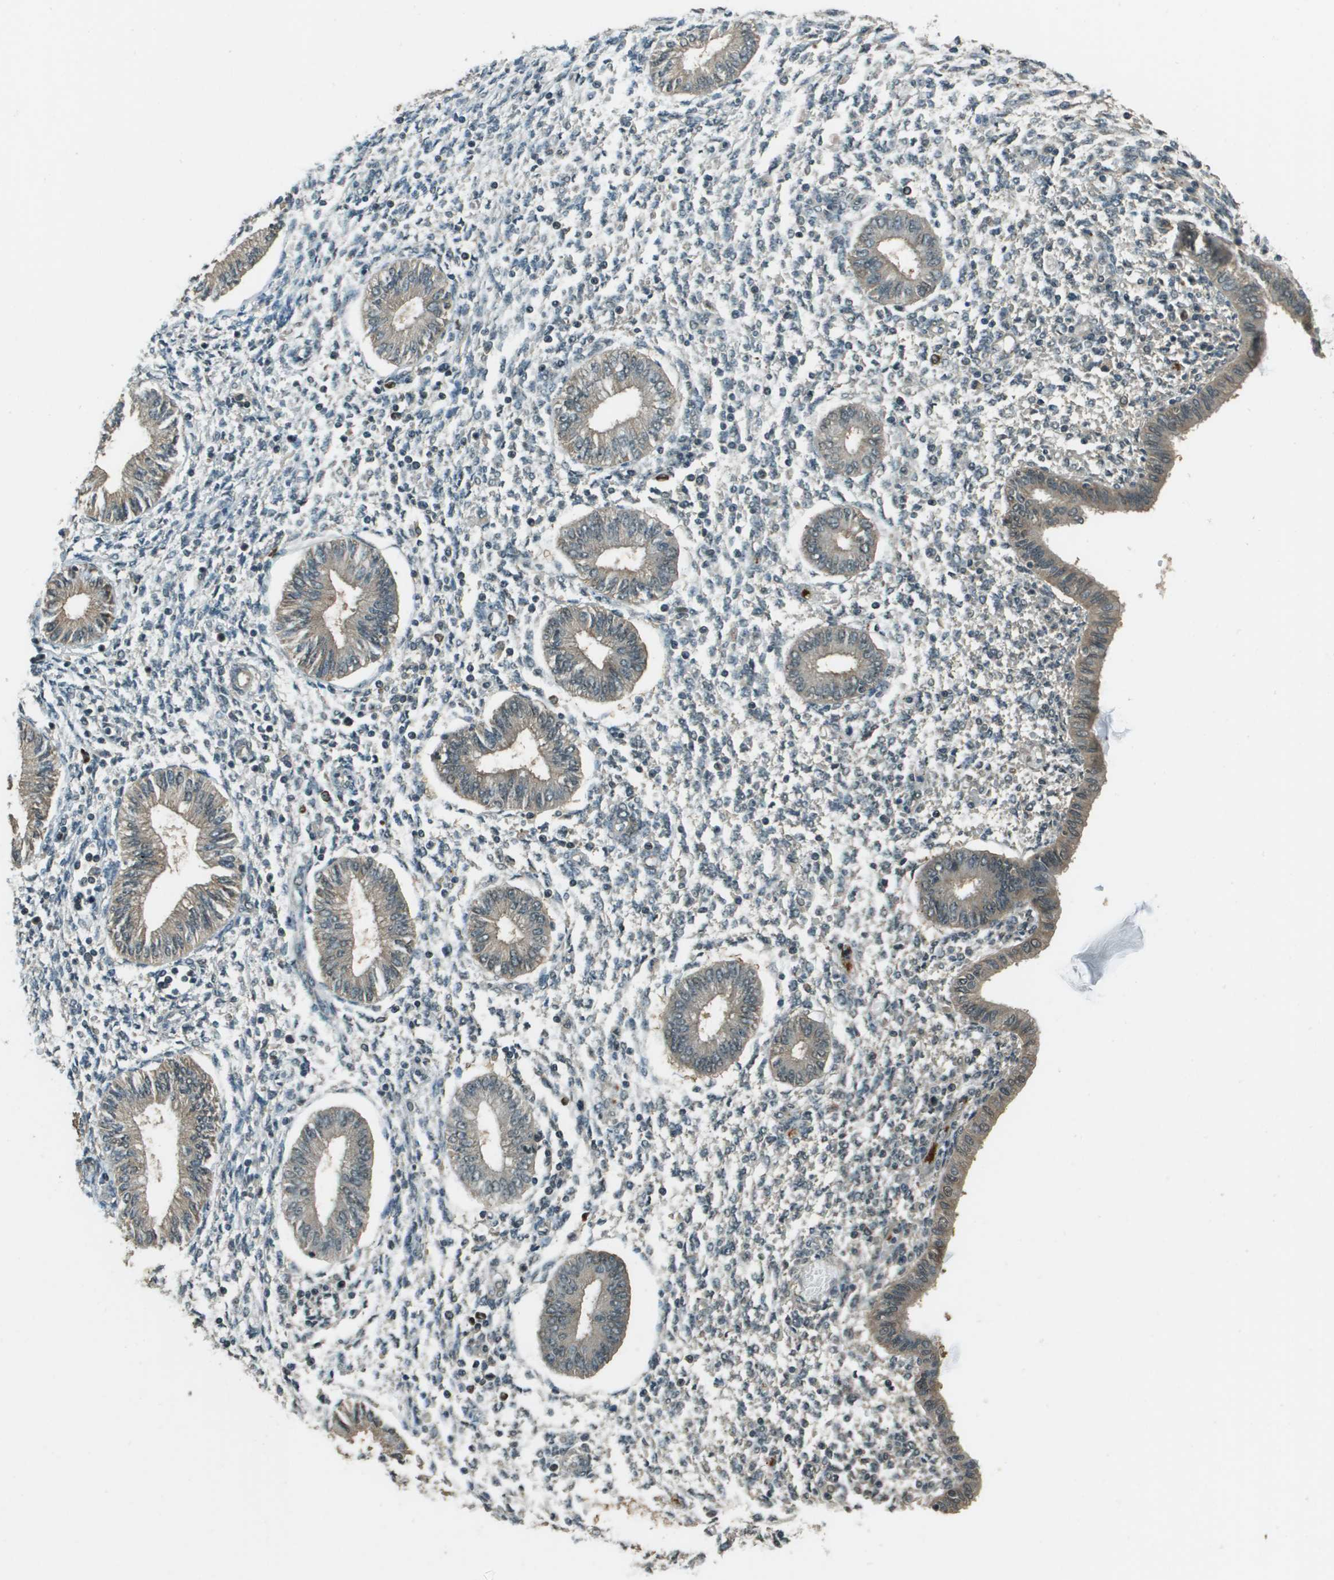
{"staining": {"intensity": "negative", "quantity": "none", "location": "none"}, "tissue": "endometrium", "cell_type": "Cells in endometrial stroma", "image_type": "normal", "snomed": [{"axis": "morphology", "description": "Normal tissue, NOS"}, {"axis": "topography", "description": "Endometrium"}], "caption": "Human endometrium stained for a protein using immunohistochemistry (IHC) reveals no expression in cells in endometrial stroma.", "gene": "SDC3", "patient": {"sex": "female", "age": 50}}